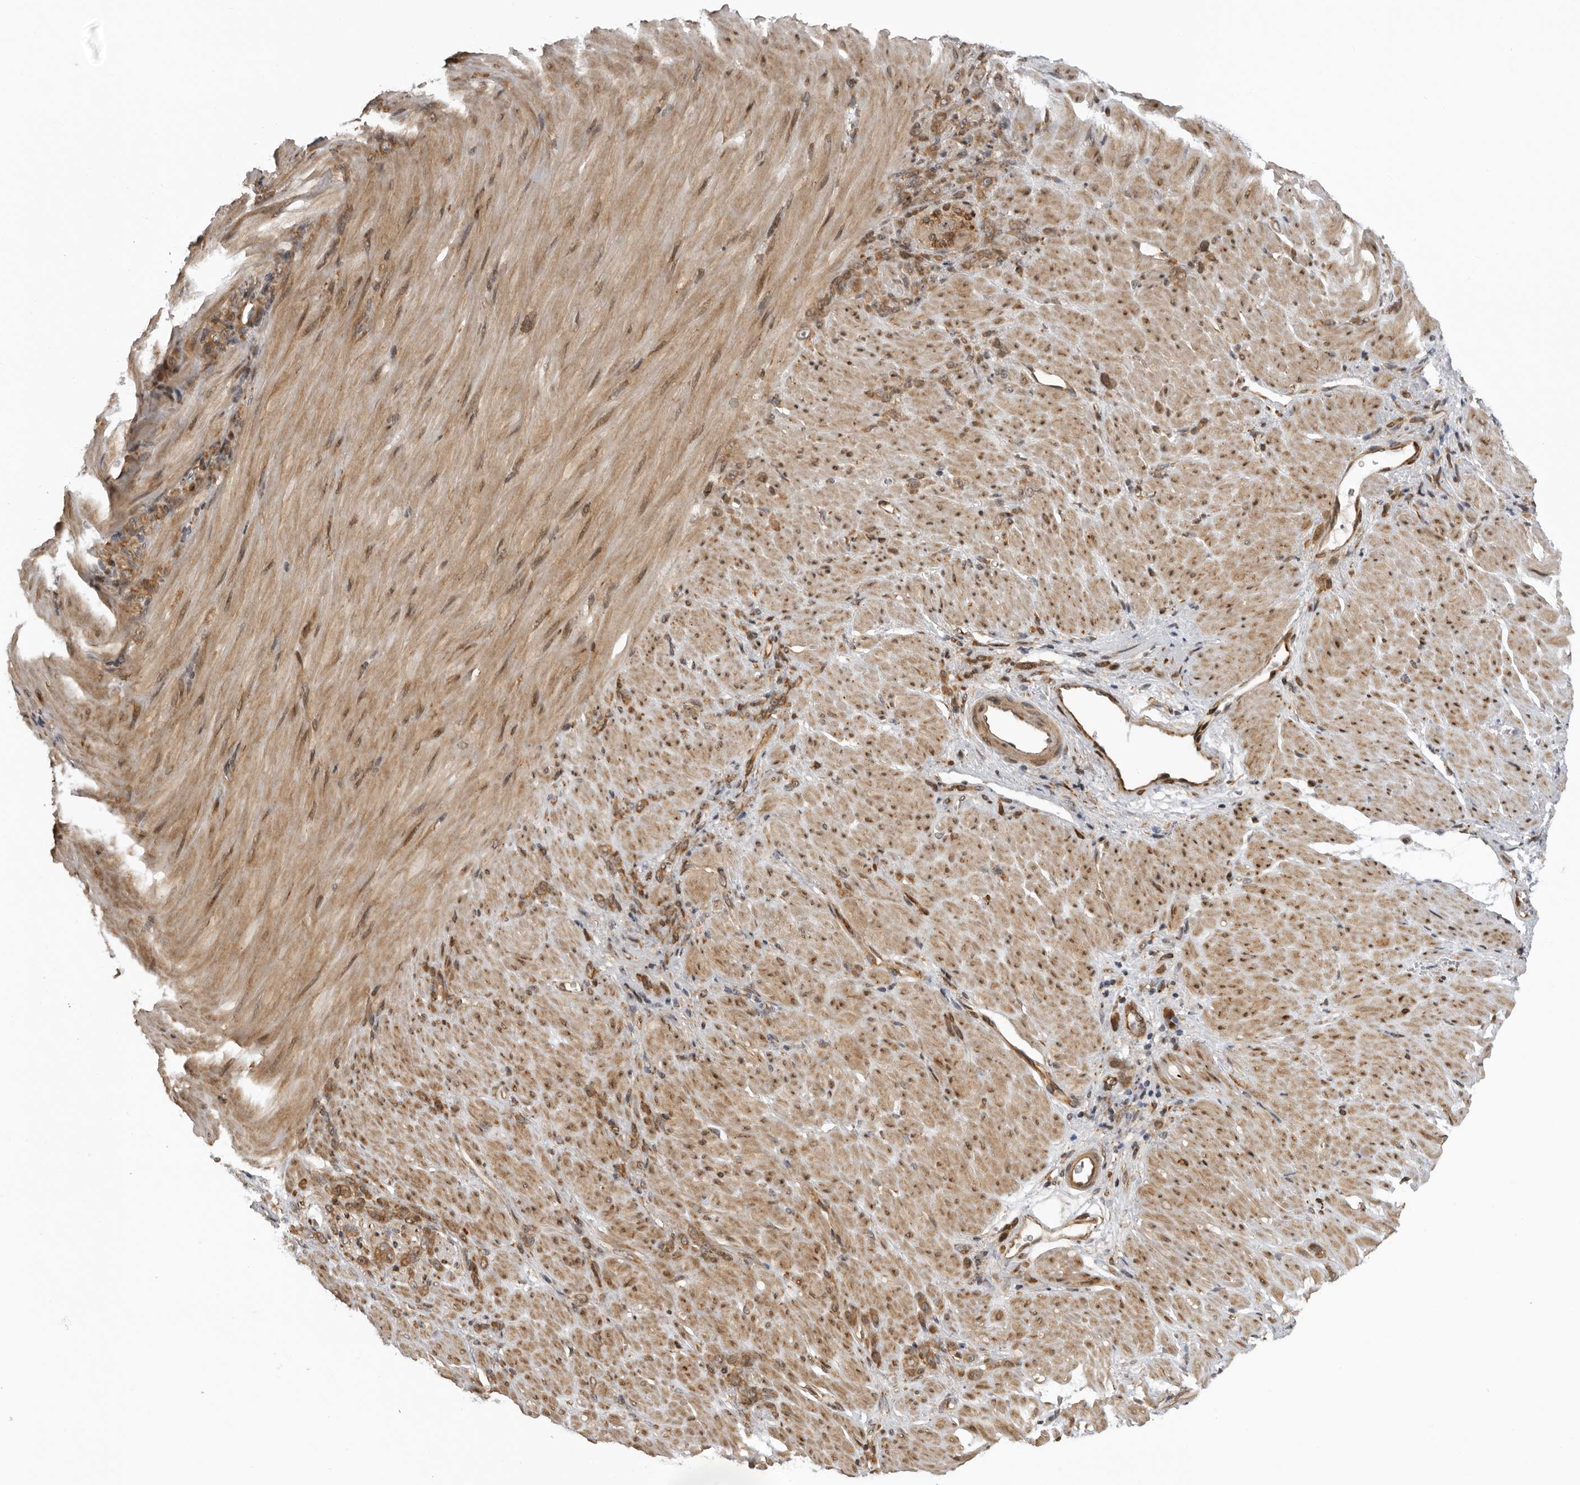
{"staining": {"intensity": "moderate", "quantity": ">75%", "location": "cytoplasmic/membranous"}, "tissue": "stomach cancer", "cell_type": "Tumor cells", "image_type": "cancer", "snomed": [{"axis": "morphology", "description": "Normal tissue, NOS"}, {"axis": "morphology", "description": "Adenocarcinoma, NOS"}, {"axis": "topography", "description": "Stomach"}], "caption": "IHC photomicrograph of human stomach cancer stained for a protein (brown), which reveals medium levels of moderate cytoplasmic/membranous positivity in approximately >75% of tumor cells.", "gene": "DNAH14", "patient": {"sex": "male", "age": 82}}